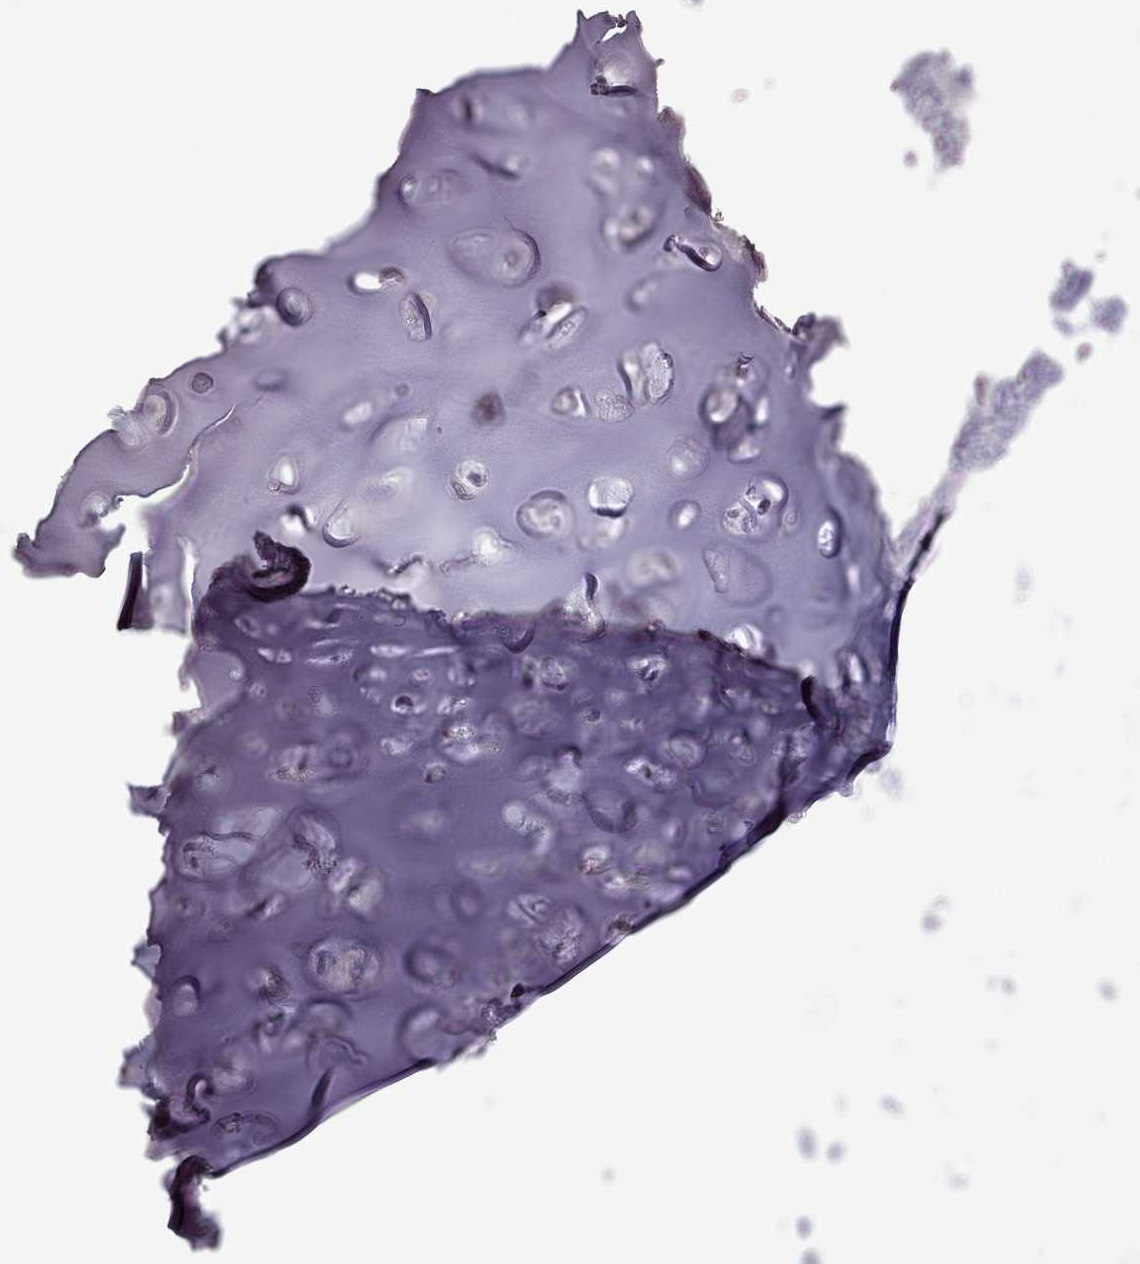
{"staining": {"intensity": "negative", "quantity": "none", "location": "none"}, "tissue": "soft tissue", "cell_type": "Chondrocytes", "image_type": "normal", "snomed": [{"axis": "morphology", "description": "Normal tissue, NOS"}, {"axis": "topography", "description": "Cartilage tissue"}], "caption": "Normal soft tissue was stained to show a protein in brown. There is no significant staining in chondrocytes. The staining was performed using DAB (3,3'-diaminobenzidine) to visualize the protein expression in brown, while the nuclei were stained in blue with hematoxylin (Magnification: 20x).", "gene": "MUC16", "patient": {"sex": "male", "age": 62}}